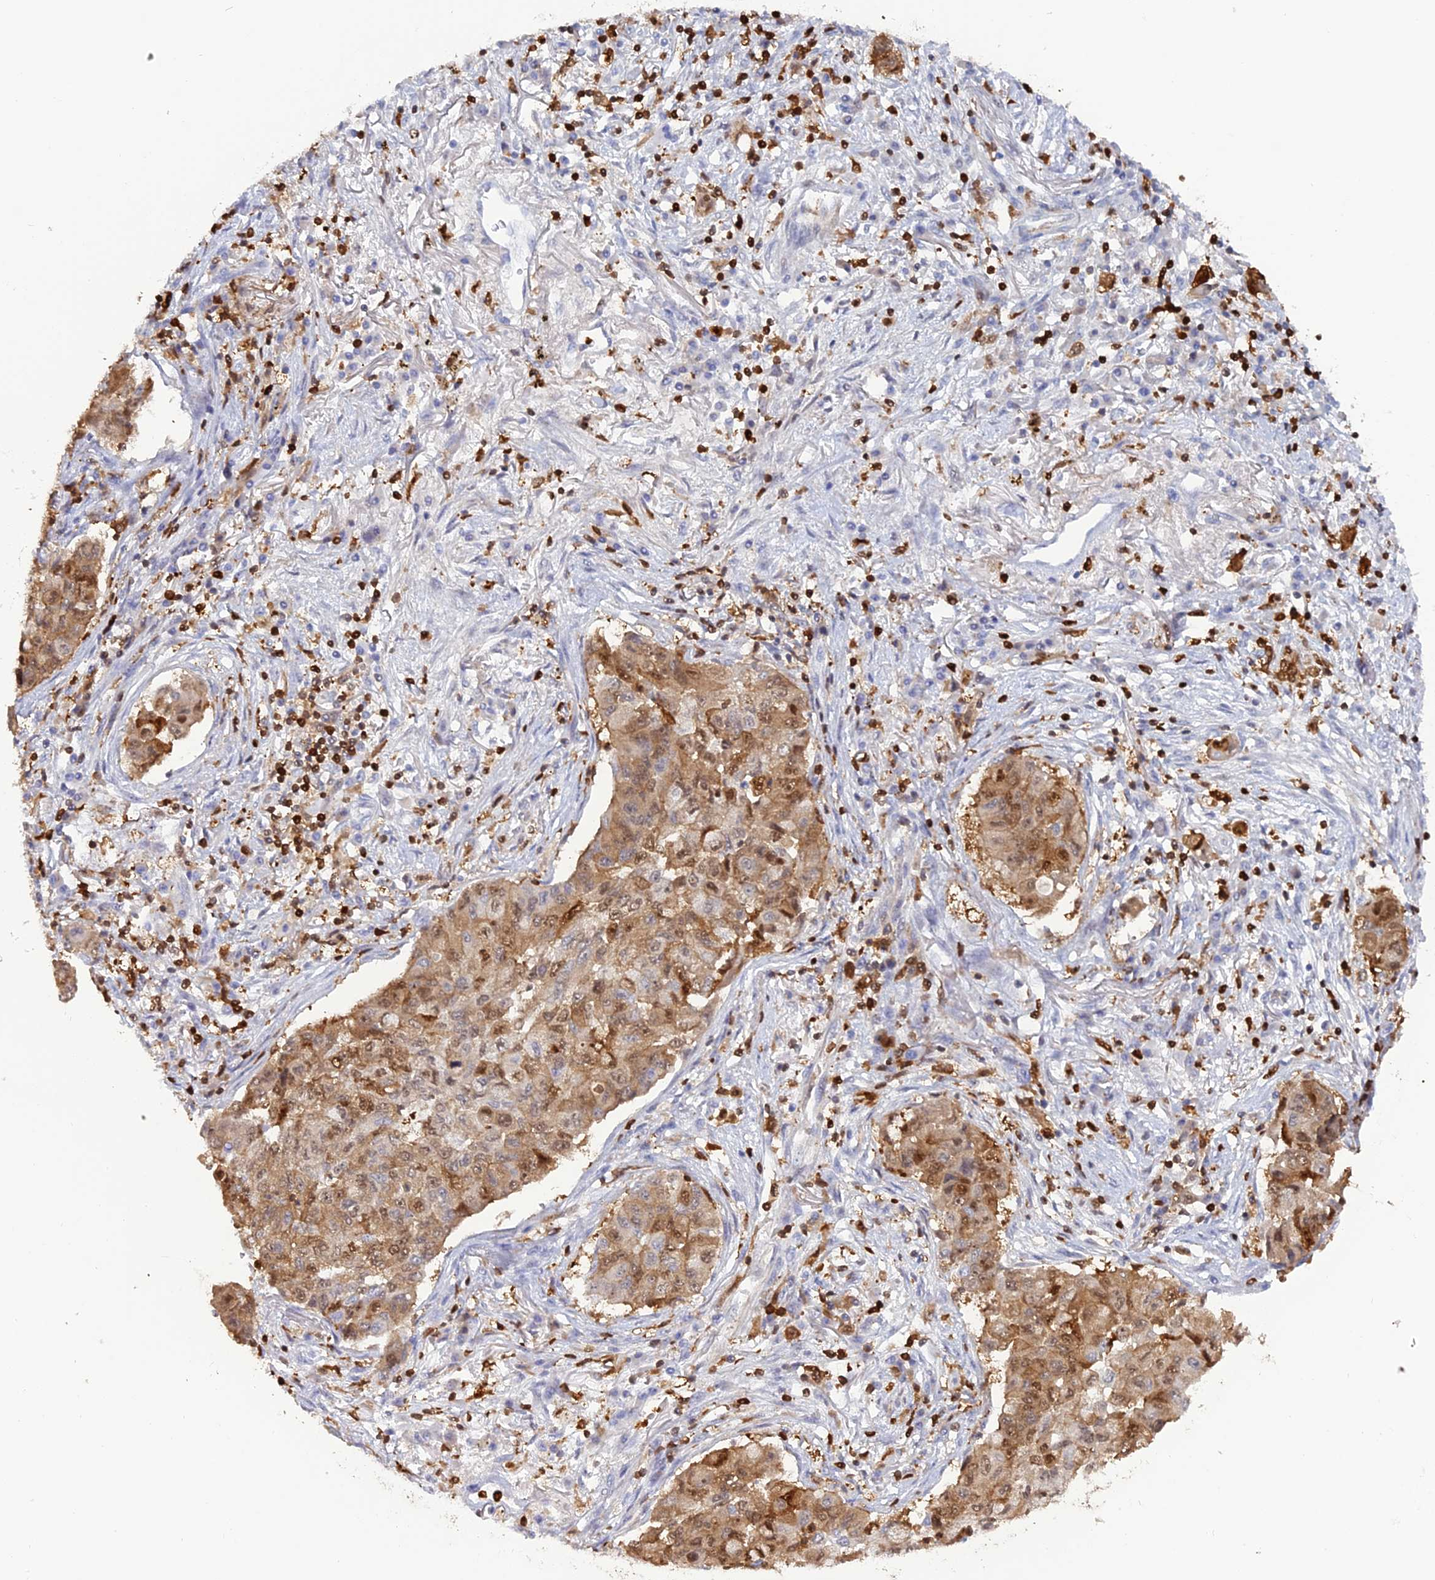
{"staining": {"intensity": "moderate", "quantity": ">75%", "location": "cytoplasmic/membranous,nuclear"}, "tissue": "lung cancer", "cell_type": "Tumor cells", "image_type": "cancer", "snomed": [{"axis": "morphology", "description": "Squamous cell carcinoma, NOS"}, {"axis": "topography", "description": "Lung"}], "caption": "This histopathology image shows immunohistochemistry (IHC) staining of lung squamous cell carcinoma, with medium moderate cytoplasmic/membranous and nuclear staining in about >75% of tumor cells.", "gene": "PGBD4", "patient": {"sex": "male", "age": 74}}